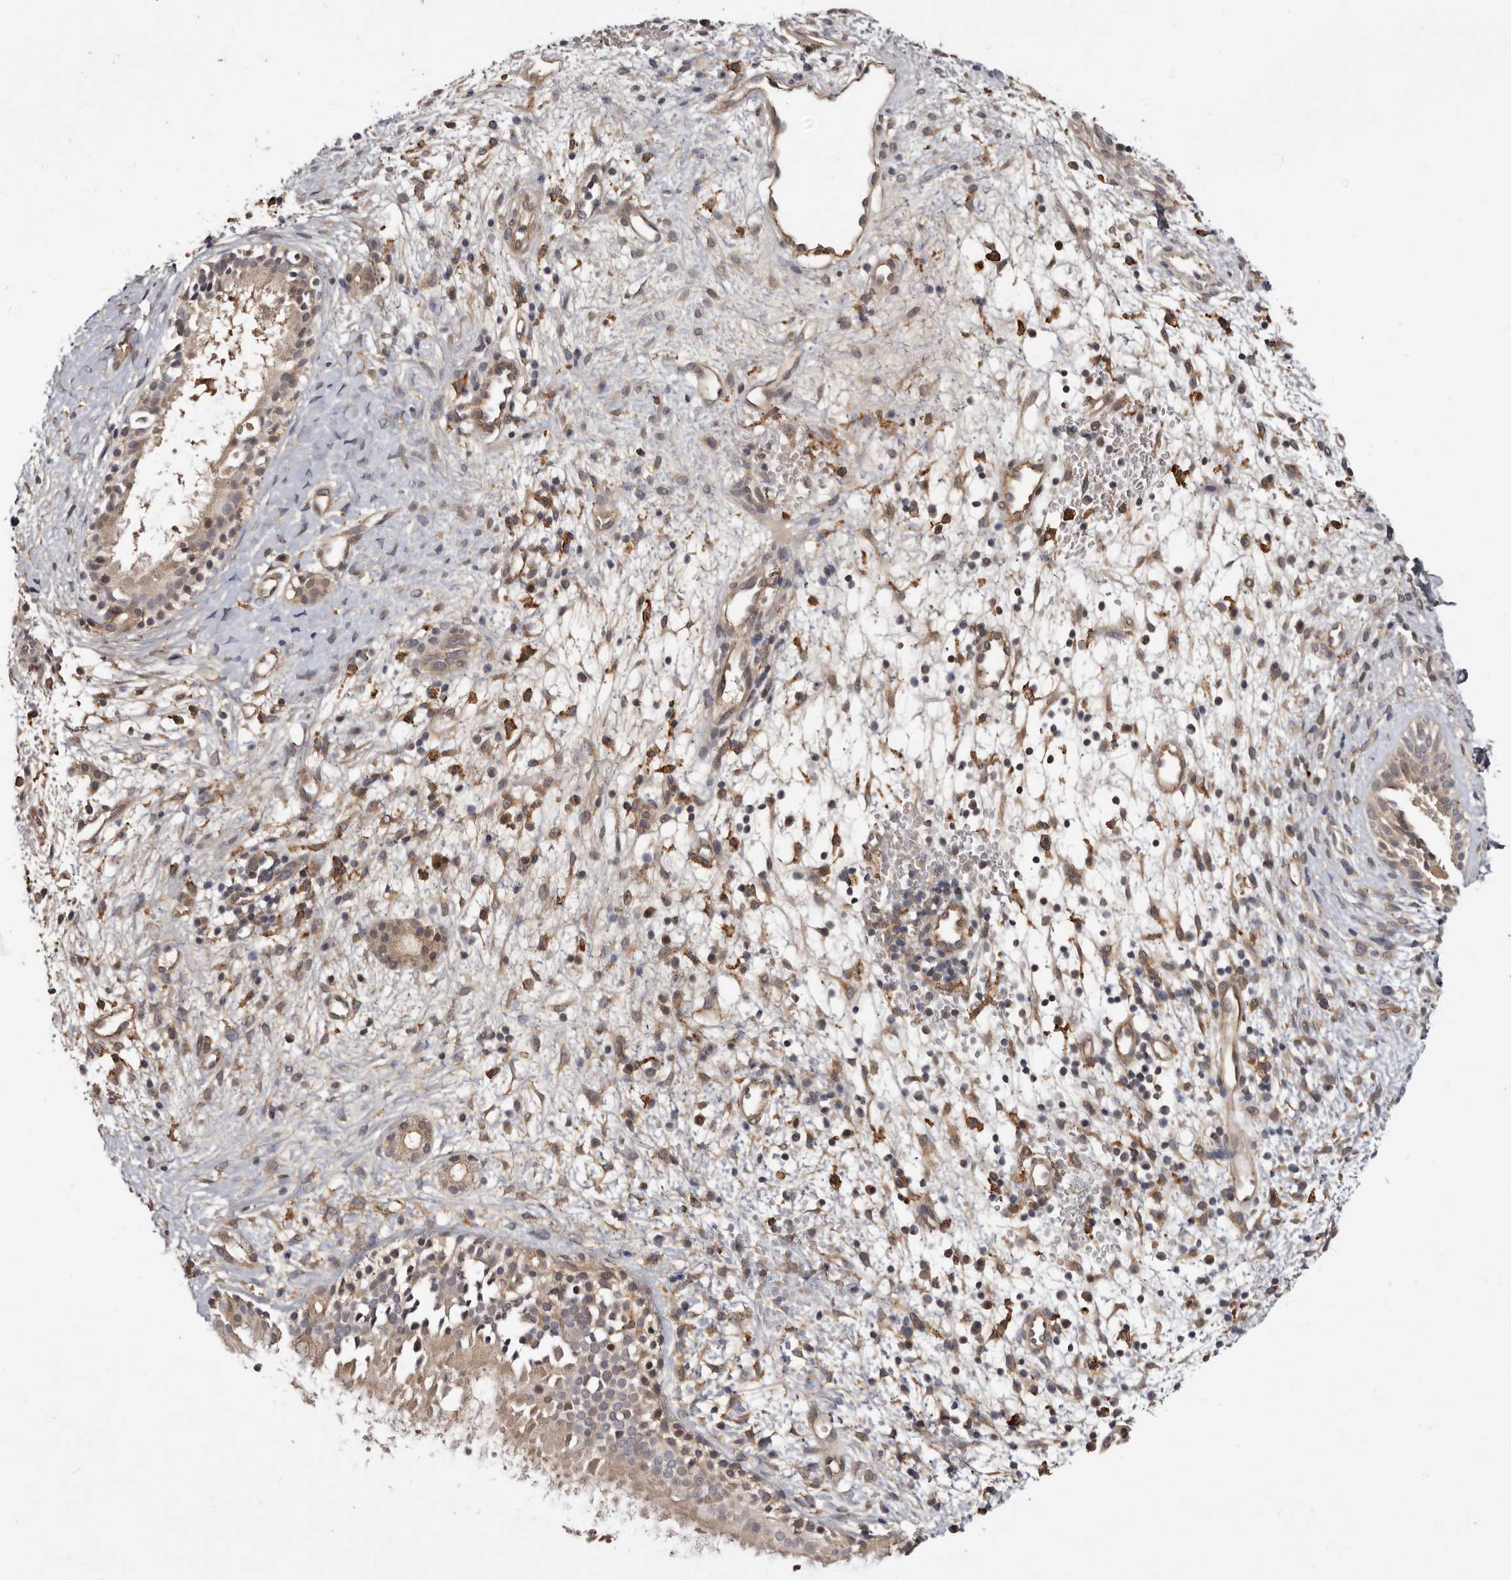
{"staining": {"intensity": "weak", "quantity": "25%-75%", "location": "cytoplasmic/membranous"}, "tissue": "nasopharynx", "cell_type": "Respiratory epithelial cells", "image_type": "normal", "snomed": [{"axis": "morphology", "description": "Normal tissue, NOS"}, {"axis": "topography", "description": "Nasopharynx"}], "caption": "Immunohistochemical staining of unremarkable nasopharynx displays low levels of weak cytoplasmic/membranous staining in approximately 25%-75% of respiratory epithelial cells.", "gene": "INAVA", "patient": {"sex": "male", "age": 22}}